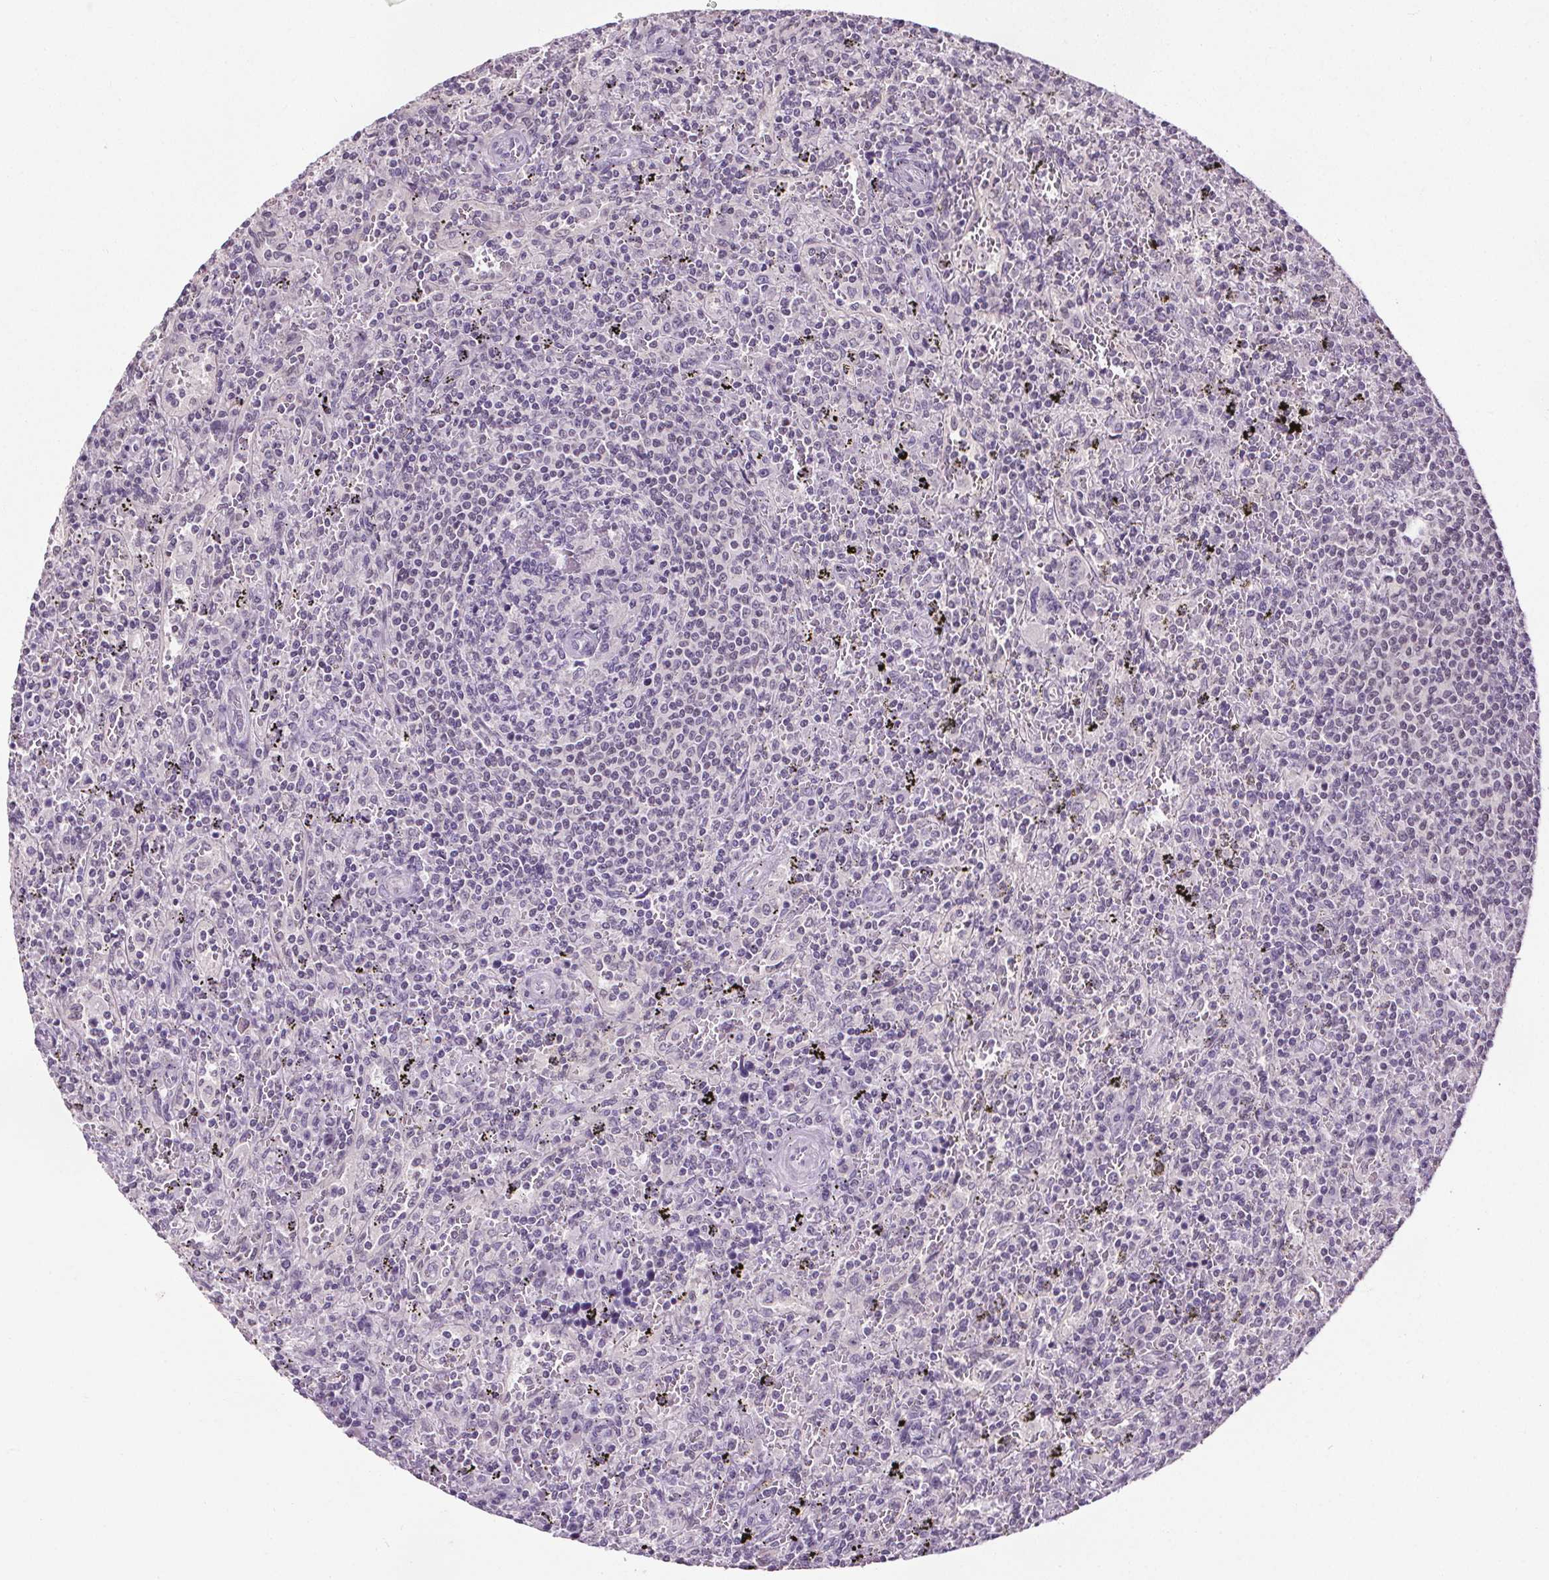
{"staining": {"intensity": "negative", "quantity": "none", "location": "none"}, "tissue": "lymphoma", "cell_type": "Tumor cells", "image_type": "cancer", "snomed": [{"axis": "morphology", "description": "Malignant lymphoma, non-Hodgkin's type, Low grade"}, {"axis": "topography", "description": "Spleen"}], "caption": "The photomicrograph reveals no staining of tumor cells in lymphoma.", "gene": "SLC2A9", "patient": {"sex": "male", "age": 62}}